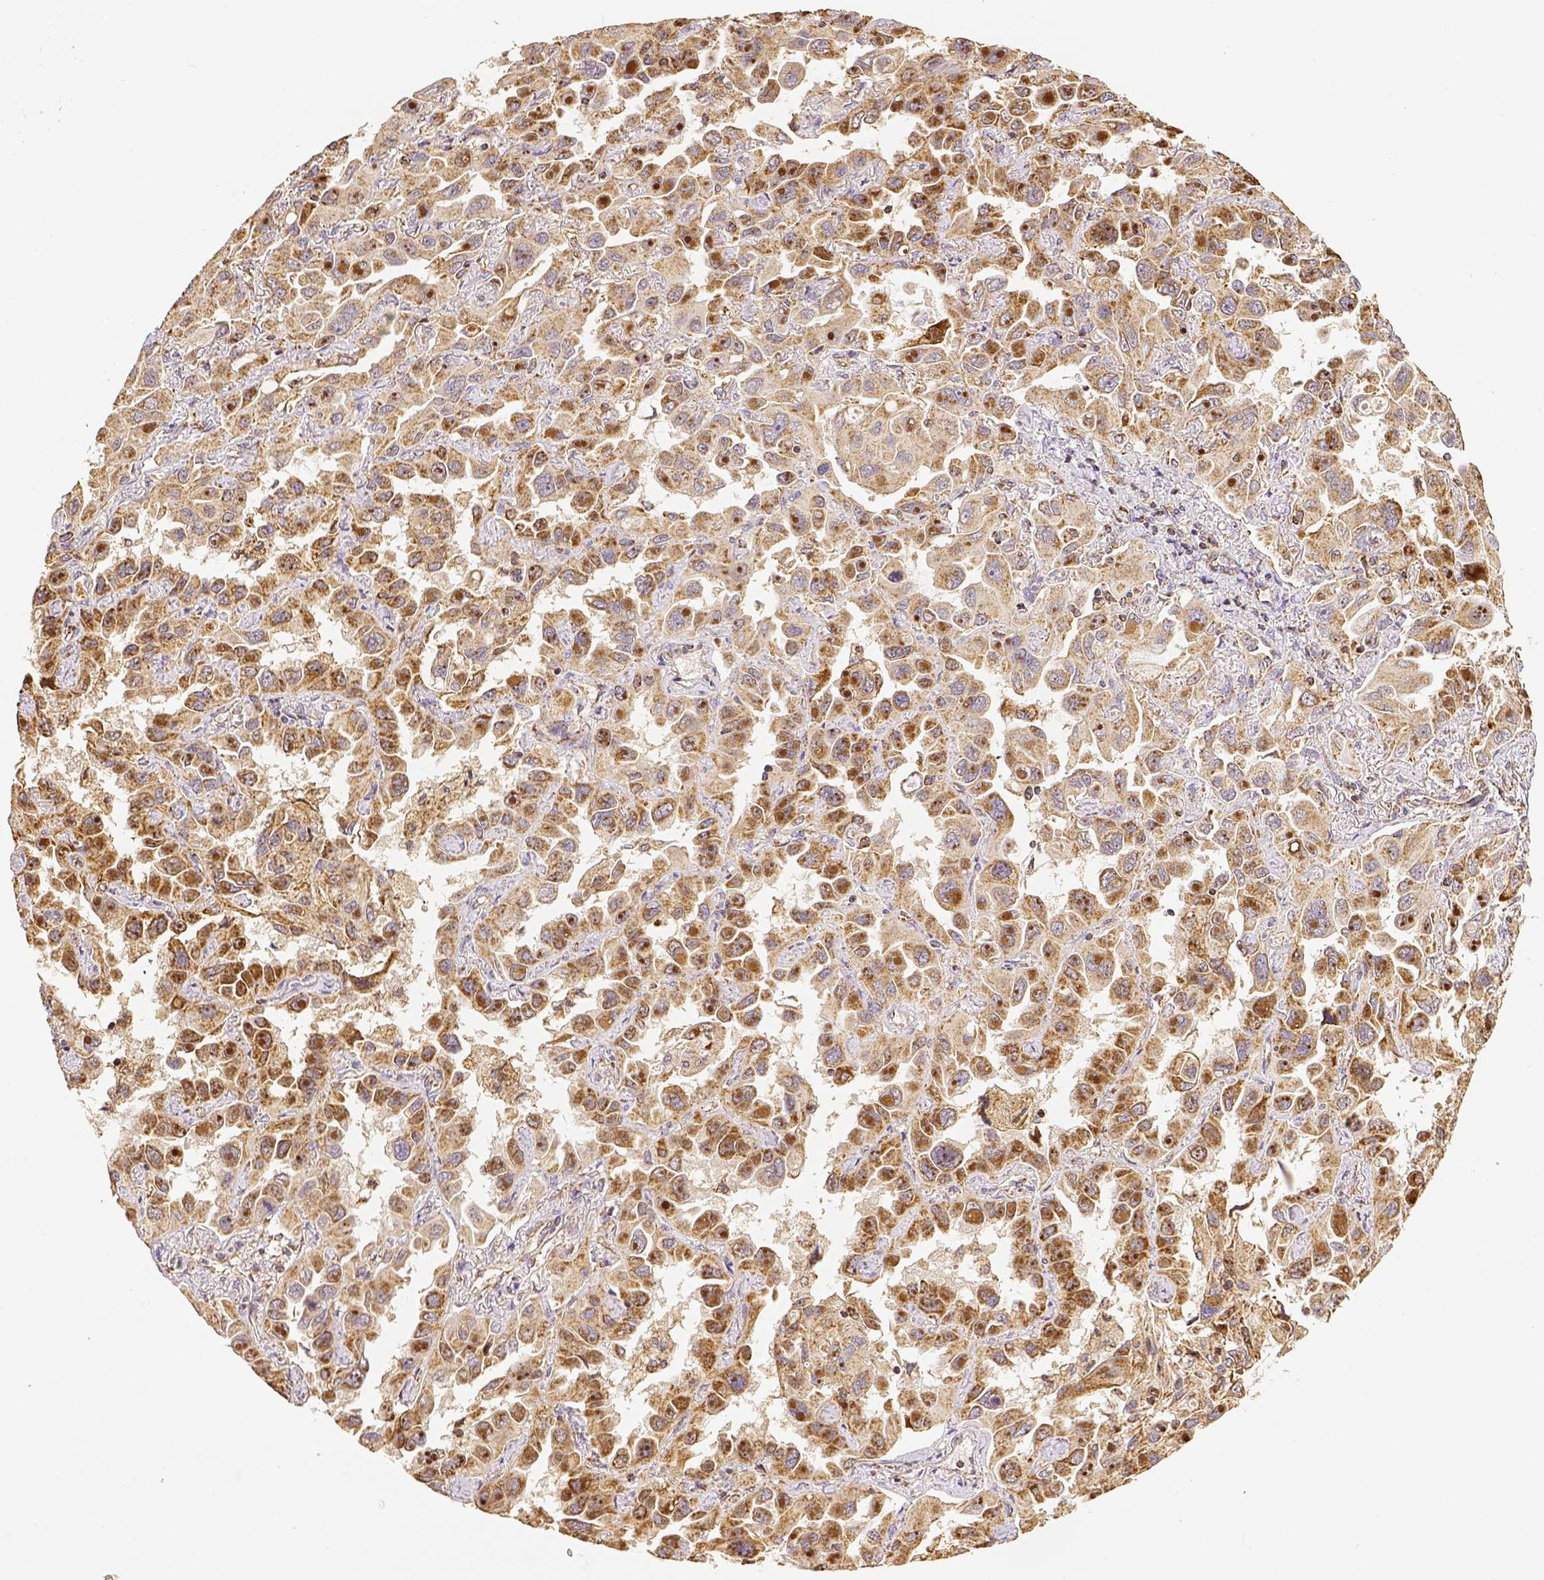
{"staining": {"intensity": "moderate", "quantity": ">75%", "location": "cytoplasmic/membranous"}, "tissue": "lung cancer", "cell_type": "Tumor cells", "image_type": "cancer", "snomed": [{"axis": "morphology", "description": "Adenocarcinoma, NOS"}, {"axis": "topography", "description": "Lung"}], "caption": "This is an image of immunohistochemistry (IHC) staining of lung adenocarcinoma, which shows moderate staining in the cytoplasmic/membranous of tumor cells.", "gene": "SDHB", "patient": {"sex": "male", "age": 64}}